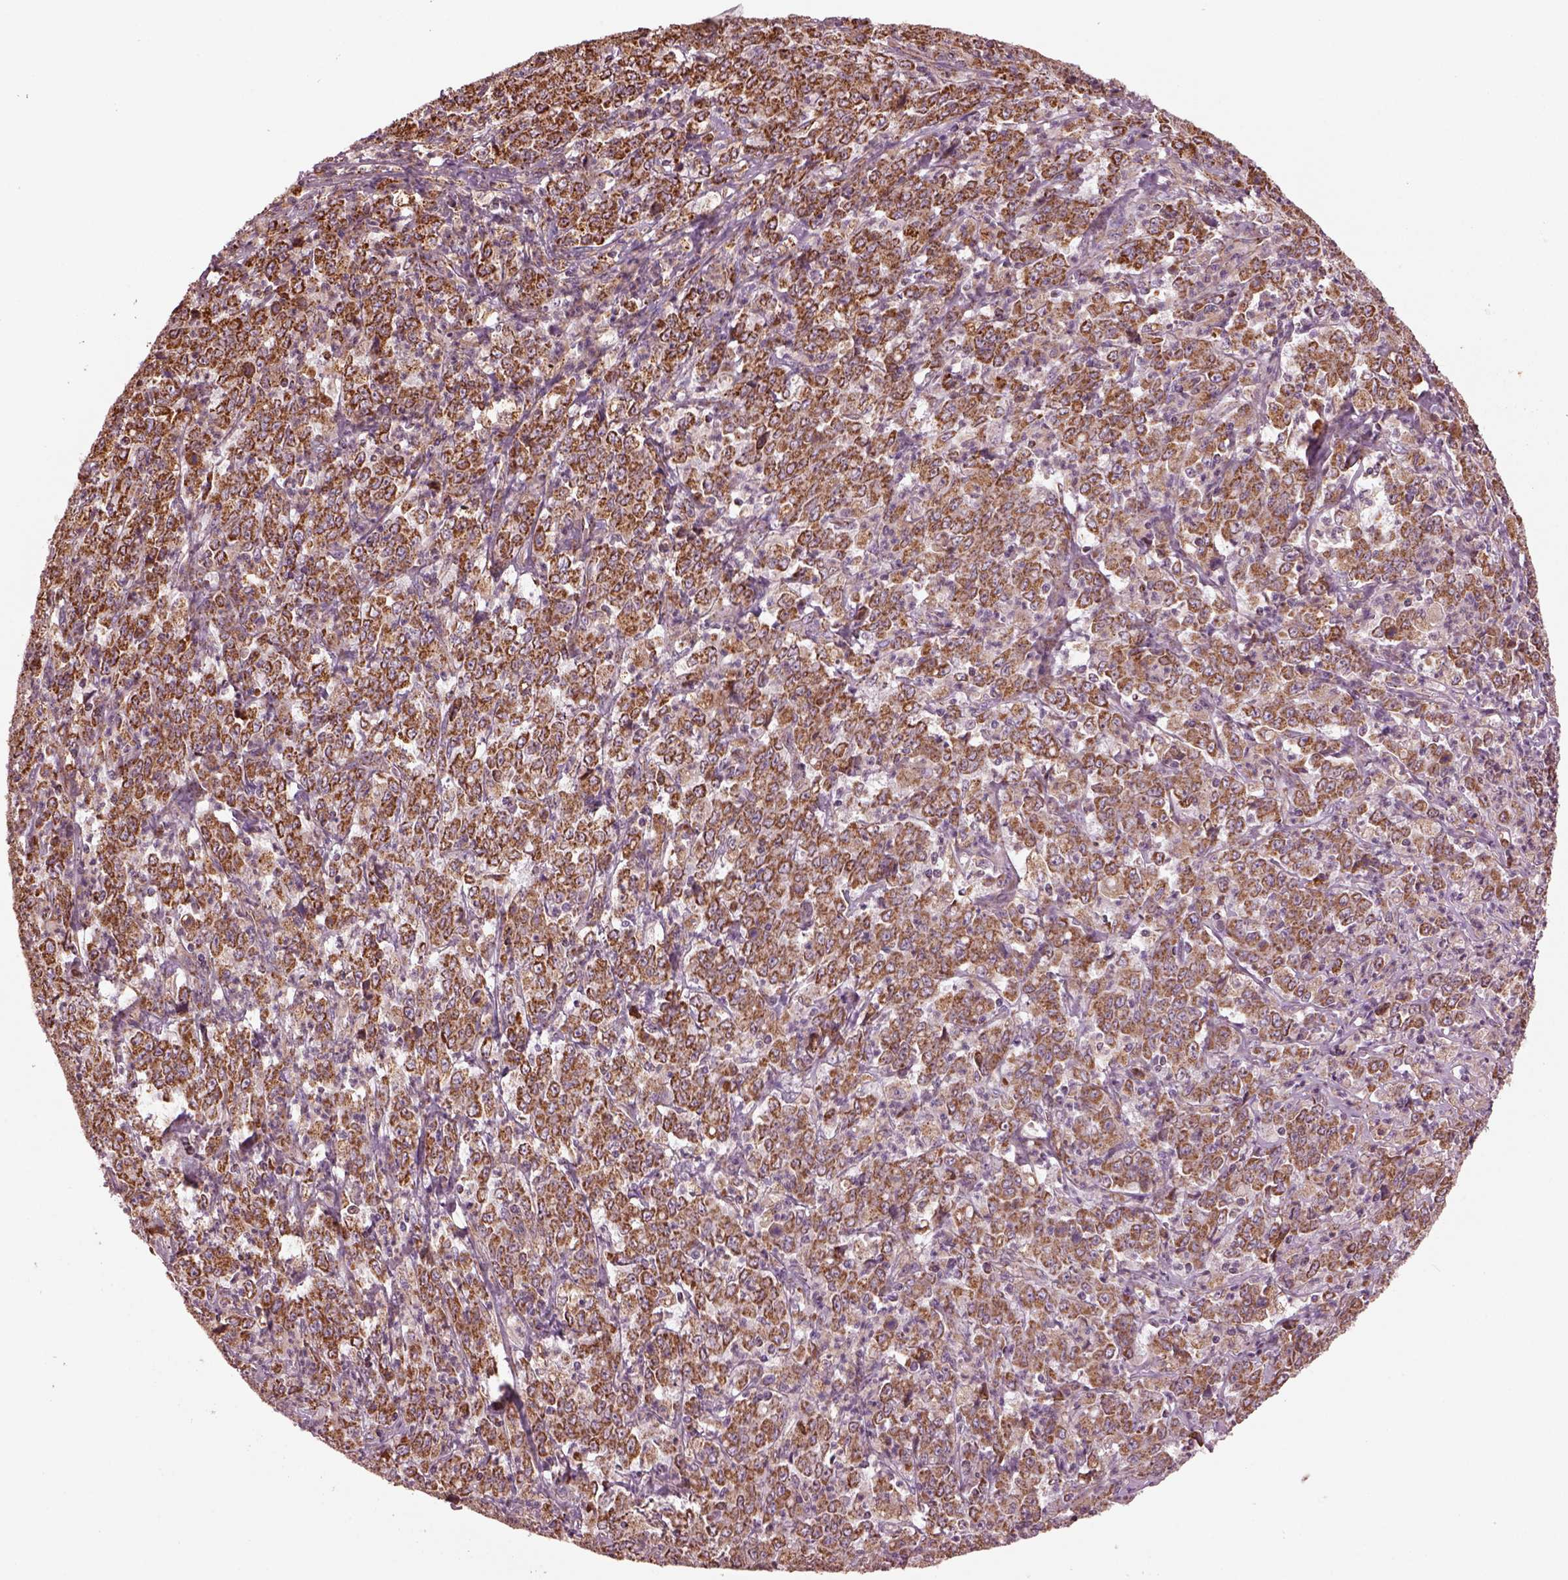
{"staining": {"intensity": "moderate", "quantity": "25%-75%", "location": "cytoplasmic/membranous"}, "tissue": "stomach cancer", "cell_type": "Tumor cells", "image_type": "cancer", "snomed": [{"axis": "morphology", "description": "Adenocarcinoma, NOS"}, {"axis": "topography", "description": "Stomach, lower"}], "caption": "About 25%-75% of tumor cells in stomach cancer exhibit moderate cytoplasmic/membranous protein staining as visualized by brown immunohistochemical staining.", "gene": "TMEM254", "patient": {"sex": "female", "age": 71}}